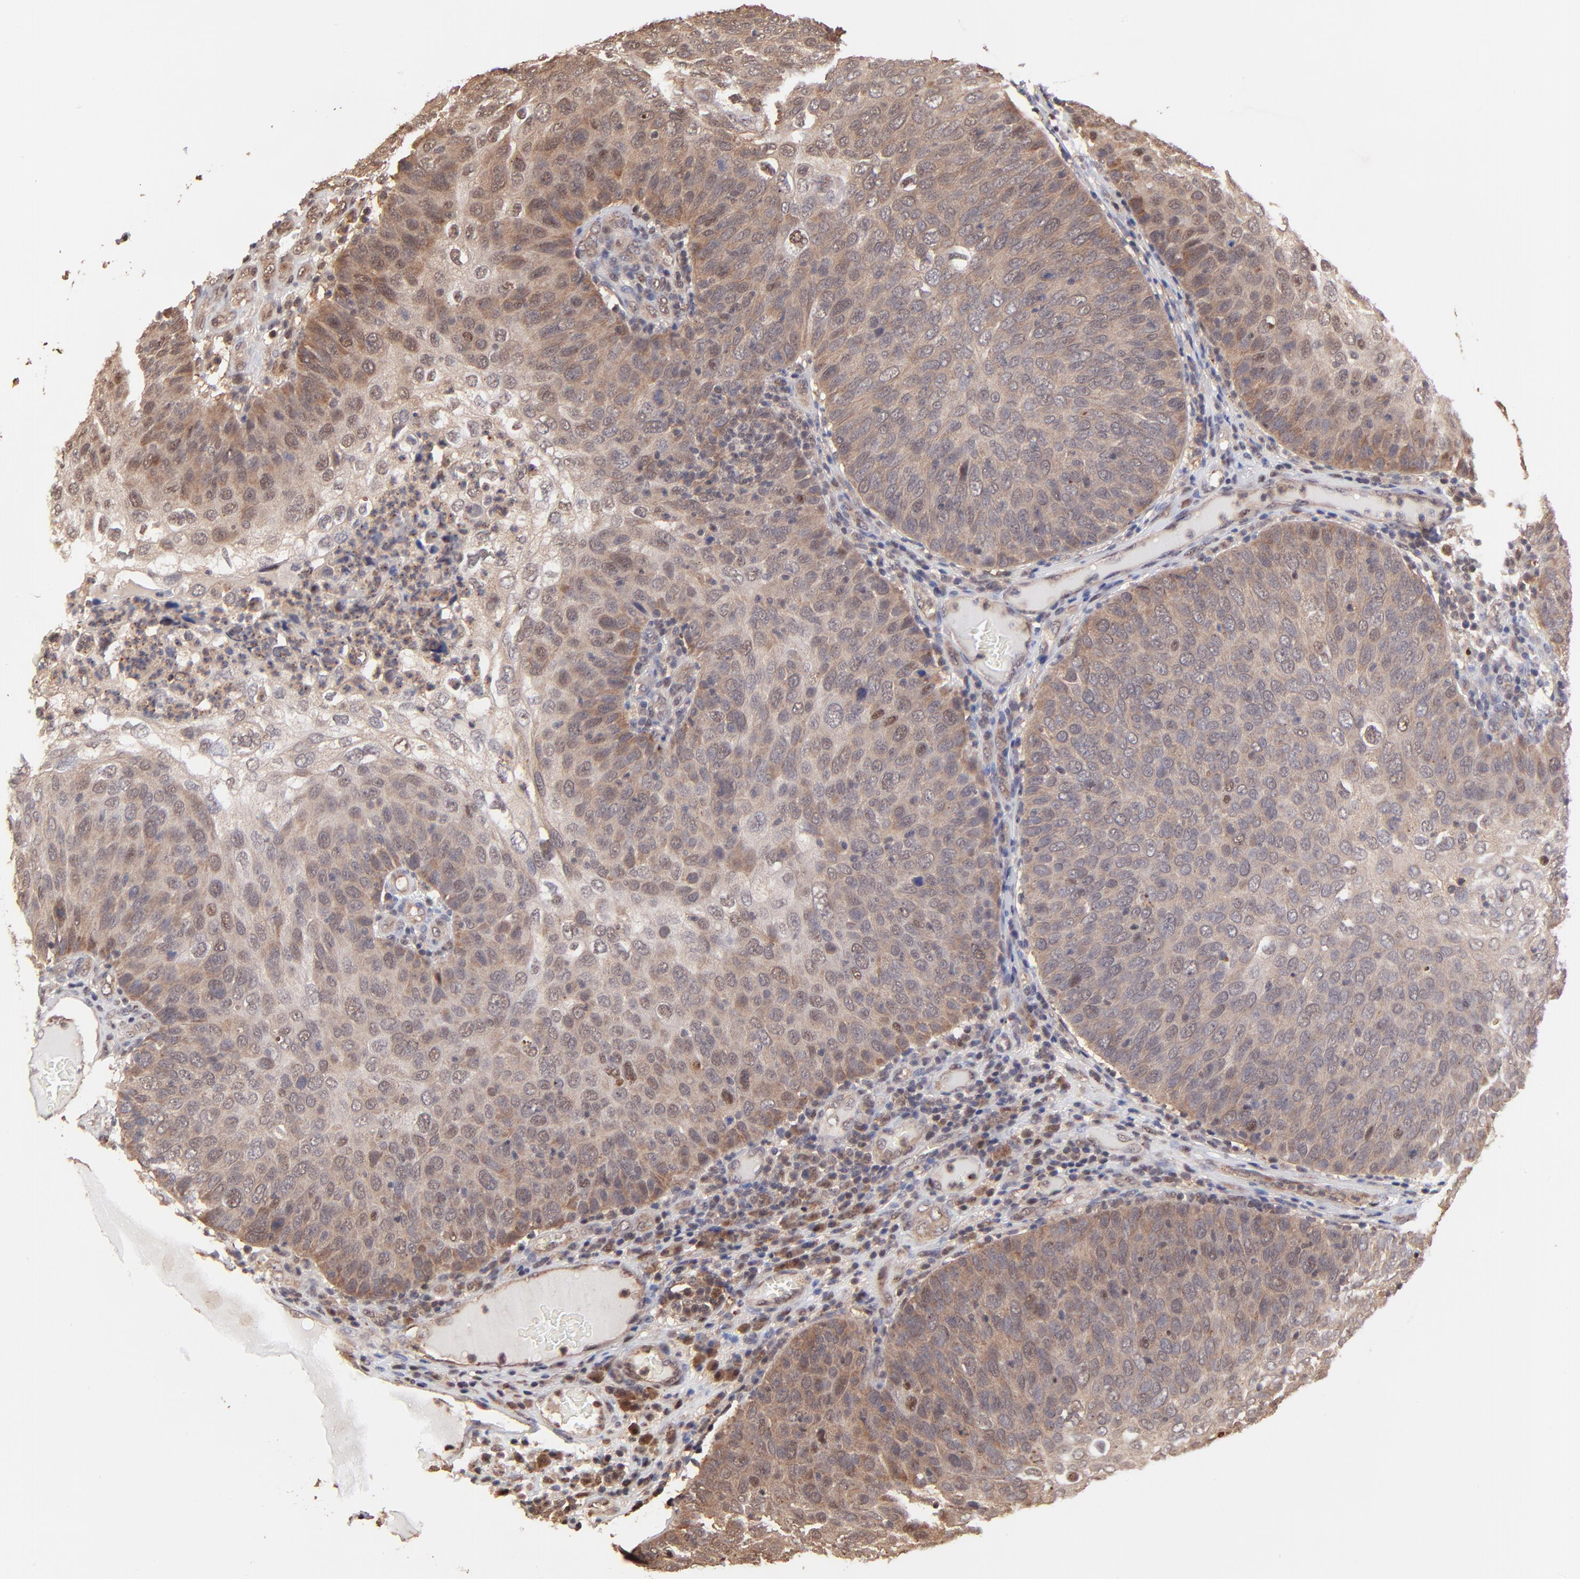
{"staining": {"intensity": "moderate", "quantity": ">75%", "location": "cytoplasmic/membranous,nuclear"}, "tissue": "skin cancer", "cell_type": "Tumor cells", "image_type": "cancer", "snomed": [{"axis": "morphology", "description": "Squamous cell carcinoma, NOS"}, {"axis": "topography", "description": "Skin"}], "caption": "This photomicrograph demonstrates immunohistochemistry staining of human squamous cell carcinoma (skin), with medium moderate cytoplasmic/membranous and nuclear expression in about >75% of tumor cells.", "gene": "PSMA6", "patient": {"sex": "male", "age": 87}}